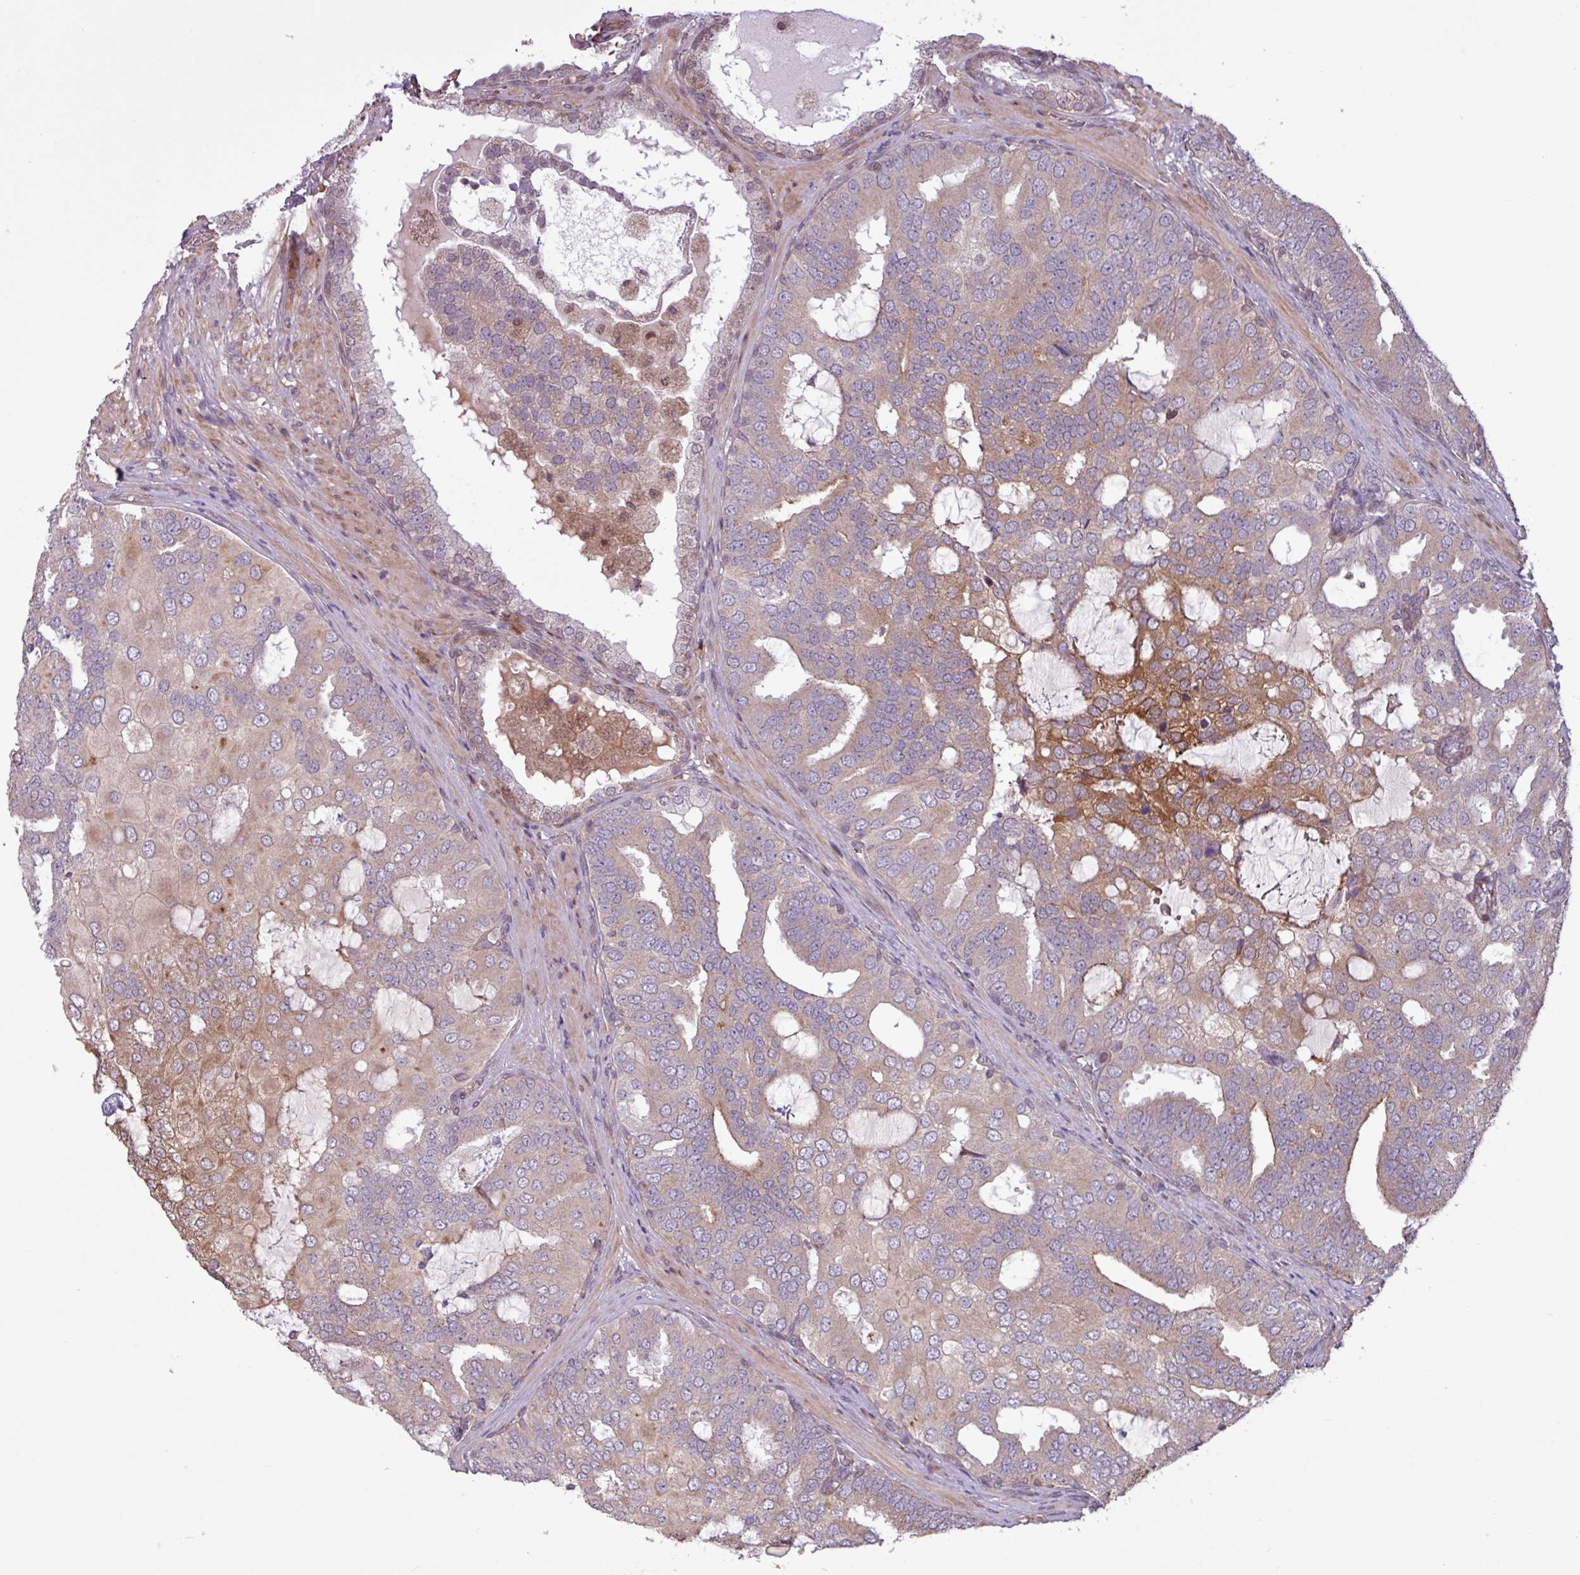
{"staining": {"intensity": "moderate", "quantity": "<25%", "location": "cytoplasmic/membranous,nuclear"}, "tissue": "prostate cancer", "cell_type": "Tumor cells", "image_type": "cancer", "snomed": [{"axis": "morphology", "description": "Adenocarcinoma, High grade"}, {"axis": "topography", "description": "Prostate"}], "caption": "Immunohistochemical staining of human prostate cancer (high-grade adenocarcinoma) demonstrates low levels of moderate cytoplasmic/membranous and nuclear protein positivity in about <25% of tumor cells.", "gene": "PDPR", "patient": {"sex": "male", "age": 55}}